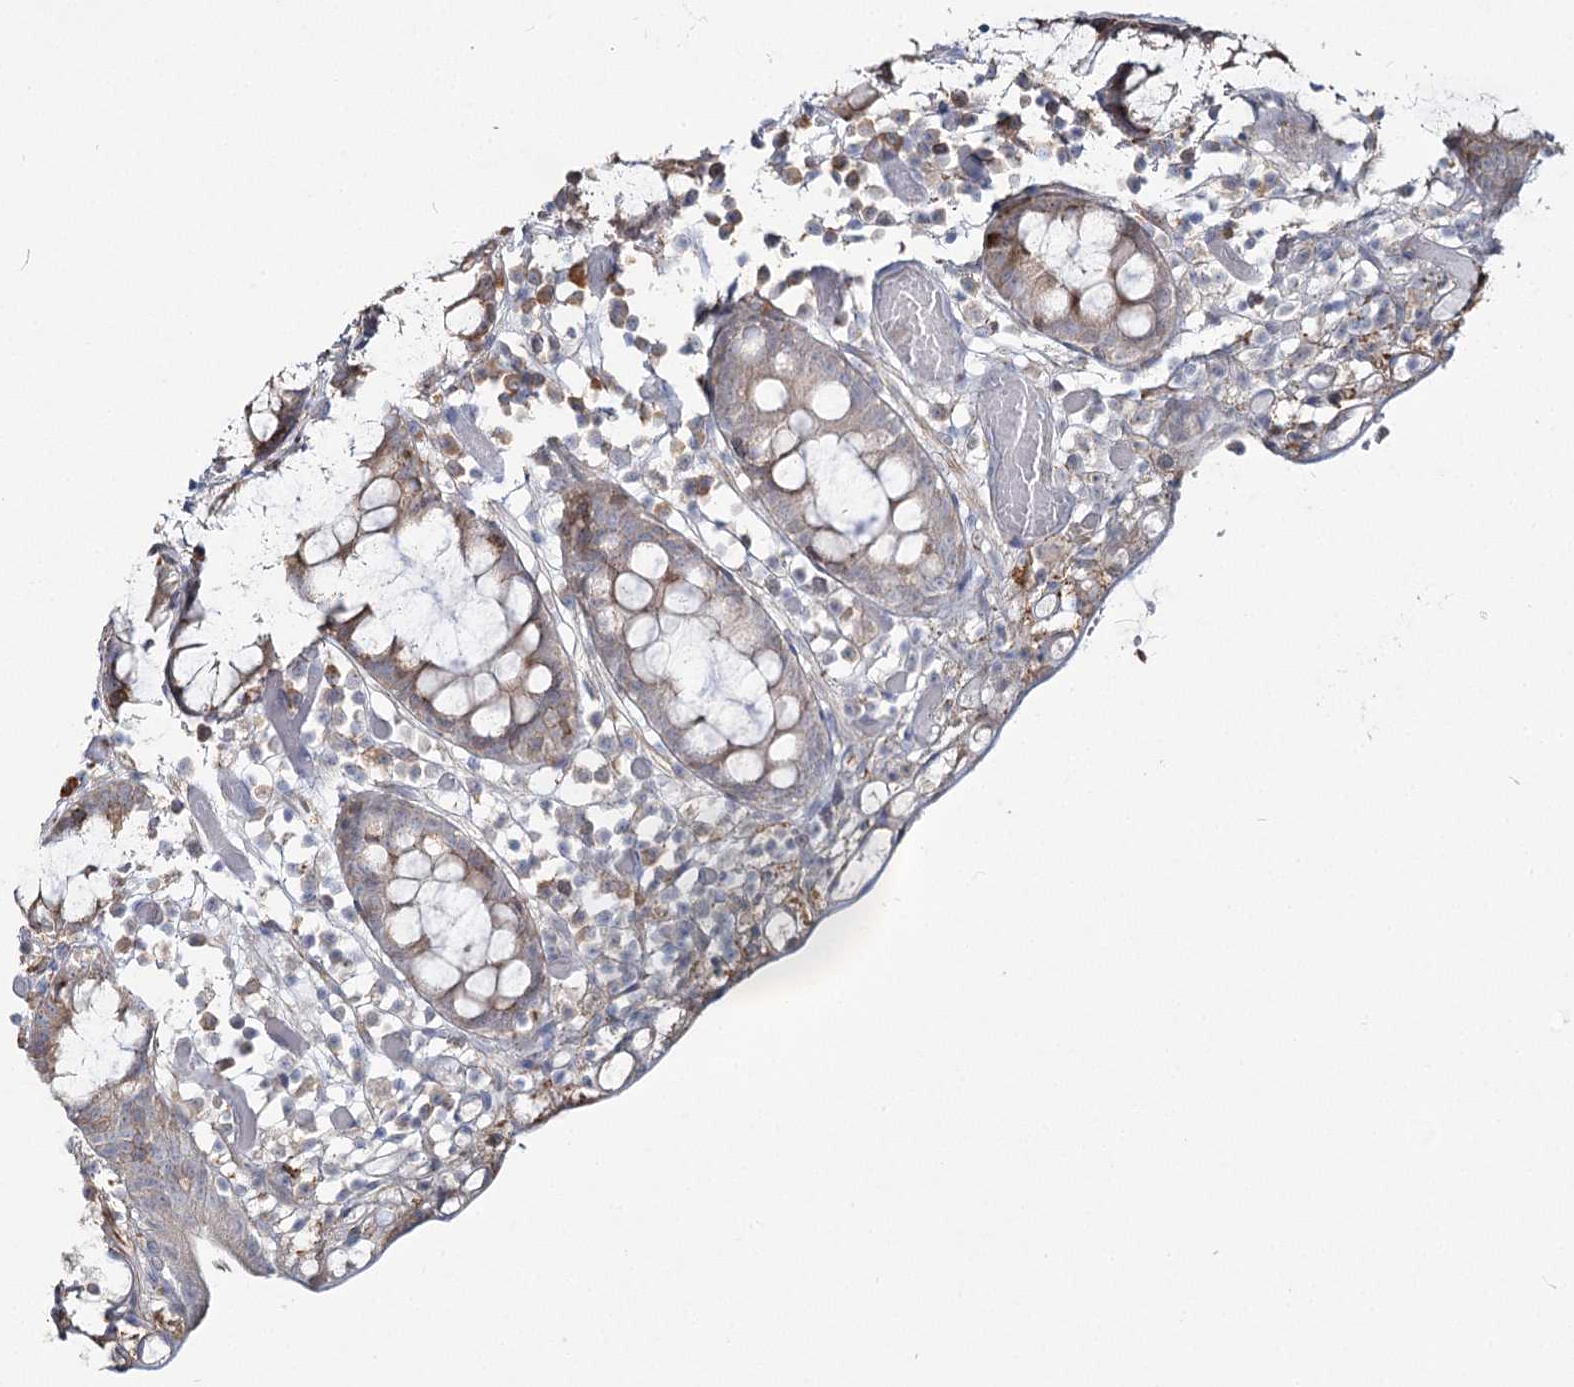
{"staining": {"intensity": "negative", "quantity": "none", "location": "none"}, "tissue": "colon", "cell_type": "Endothelial cells", "image_type": "normal", "snomed": [{"axis": "morphology", "description": "Normal tissue, NOS"}, {"axis": "topography", "description": "Colon"}], "caption": "Image shows no significant protein expression in endothelial cells of normal colon.", "gene": "ZCCHC9", "patient": {"sex": "male", "age": 14}}